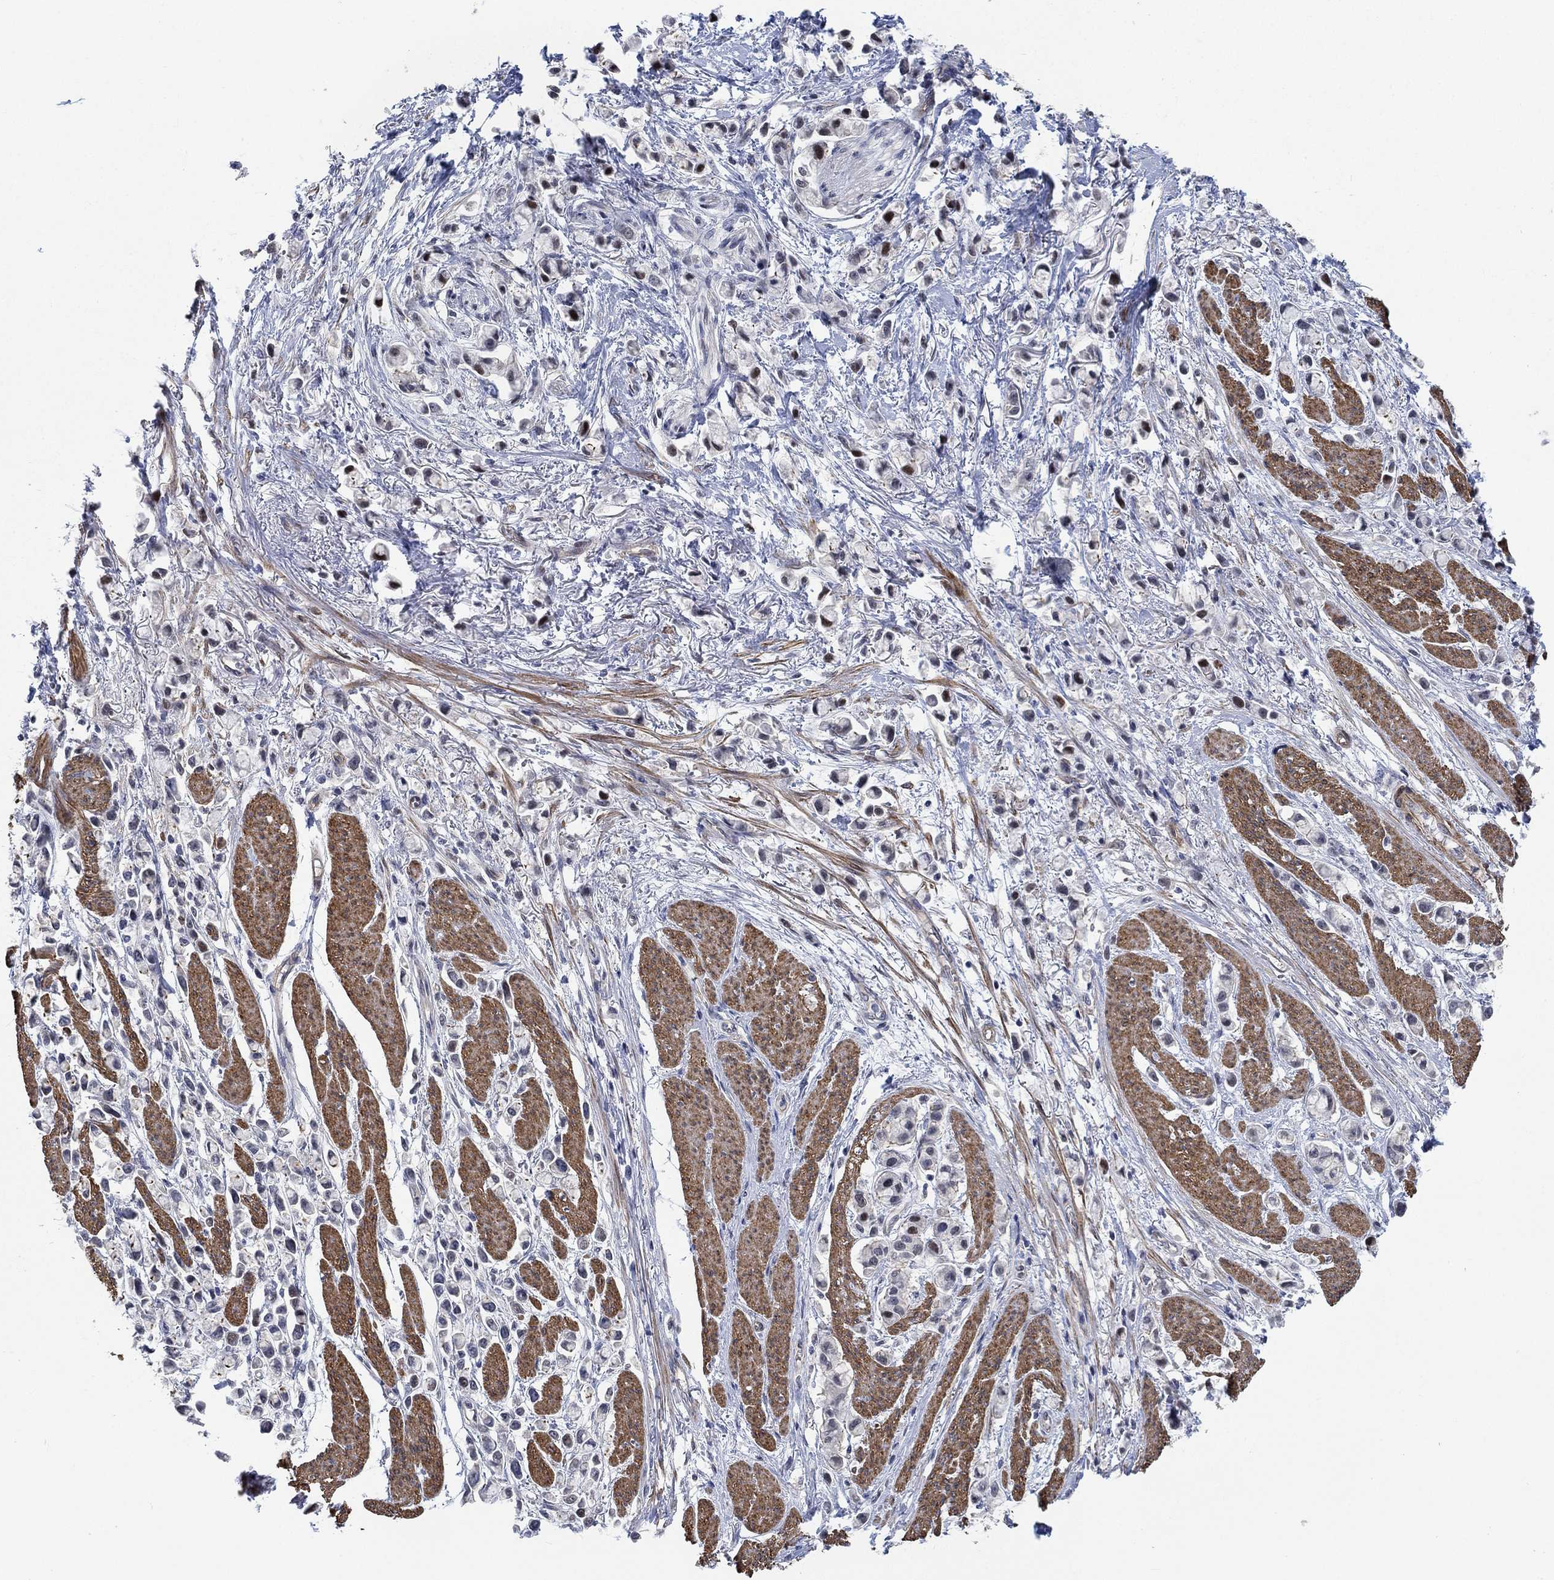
{"staining": {"intensity": "strong", "quantity": "25%-75%", "location": "nuclear"}, "tissue": "stomach cancer", "cell_type": "Tumor cells", "image_type": "cancer", "snomed": [{"axis": "morphology", "description": "Adenocarcinoma, NOS"}, {"axis": "topography", "description": "Stomach"}], "caption": "DAB immunohistochemical staining of human stomach cancer (adenocarcinoma) reveals strong nuclear protein expression in about 25%-75% of tumor cells. Nuclei are stained in blue.", "gene": "KCNH8", "patient": {"sex": "female", "age": 81}}